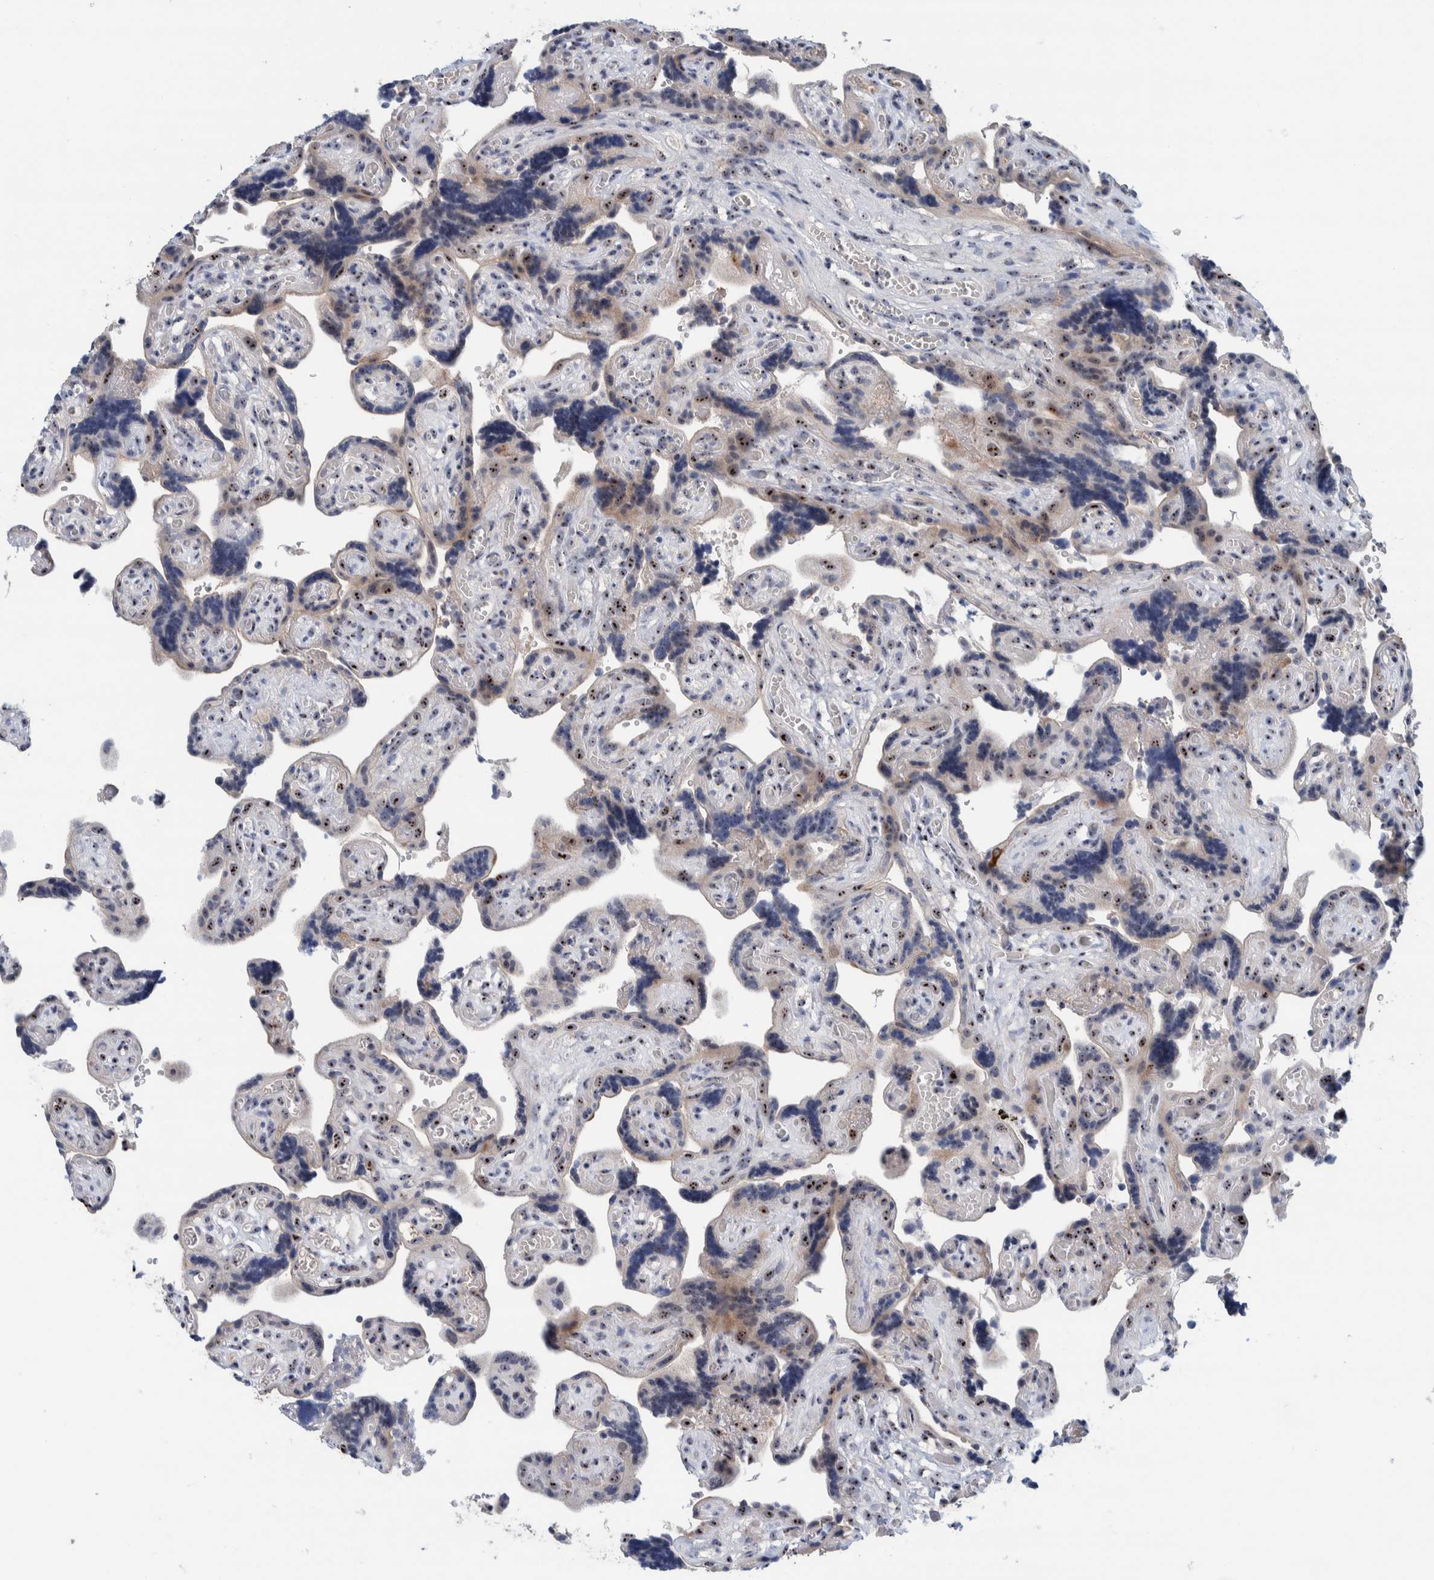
{"staining": {"intensity": "moderate", "quantity": ">75%", "location": "cytoplasmic/membranous,nuclear"}, "tissue": "placenta", "cell_type": "Decidual cells", "image_type": "normal", "snomed": [{"axis": "morphology", "description": "Normal tissue, NOS"}, {"axis": "topography", "description": "Placenta"}], "caption": "Immunohistochemical staining of benign human placenta demonstrates medium levels of moderate cytoplasmic/membranous,nuclear staining in approximately >75% of decidual cells.", "gene": "NOL11", "patient": {"sex": "female", "age": 30}}